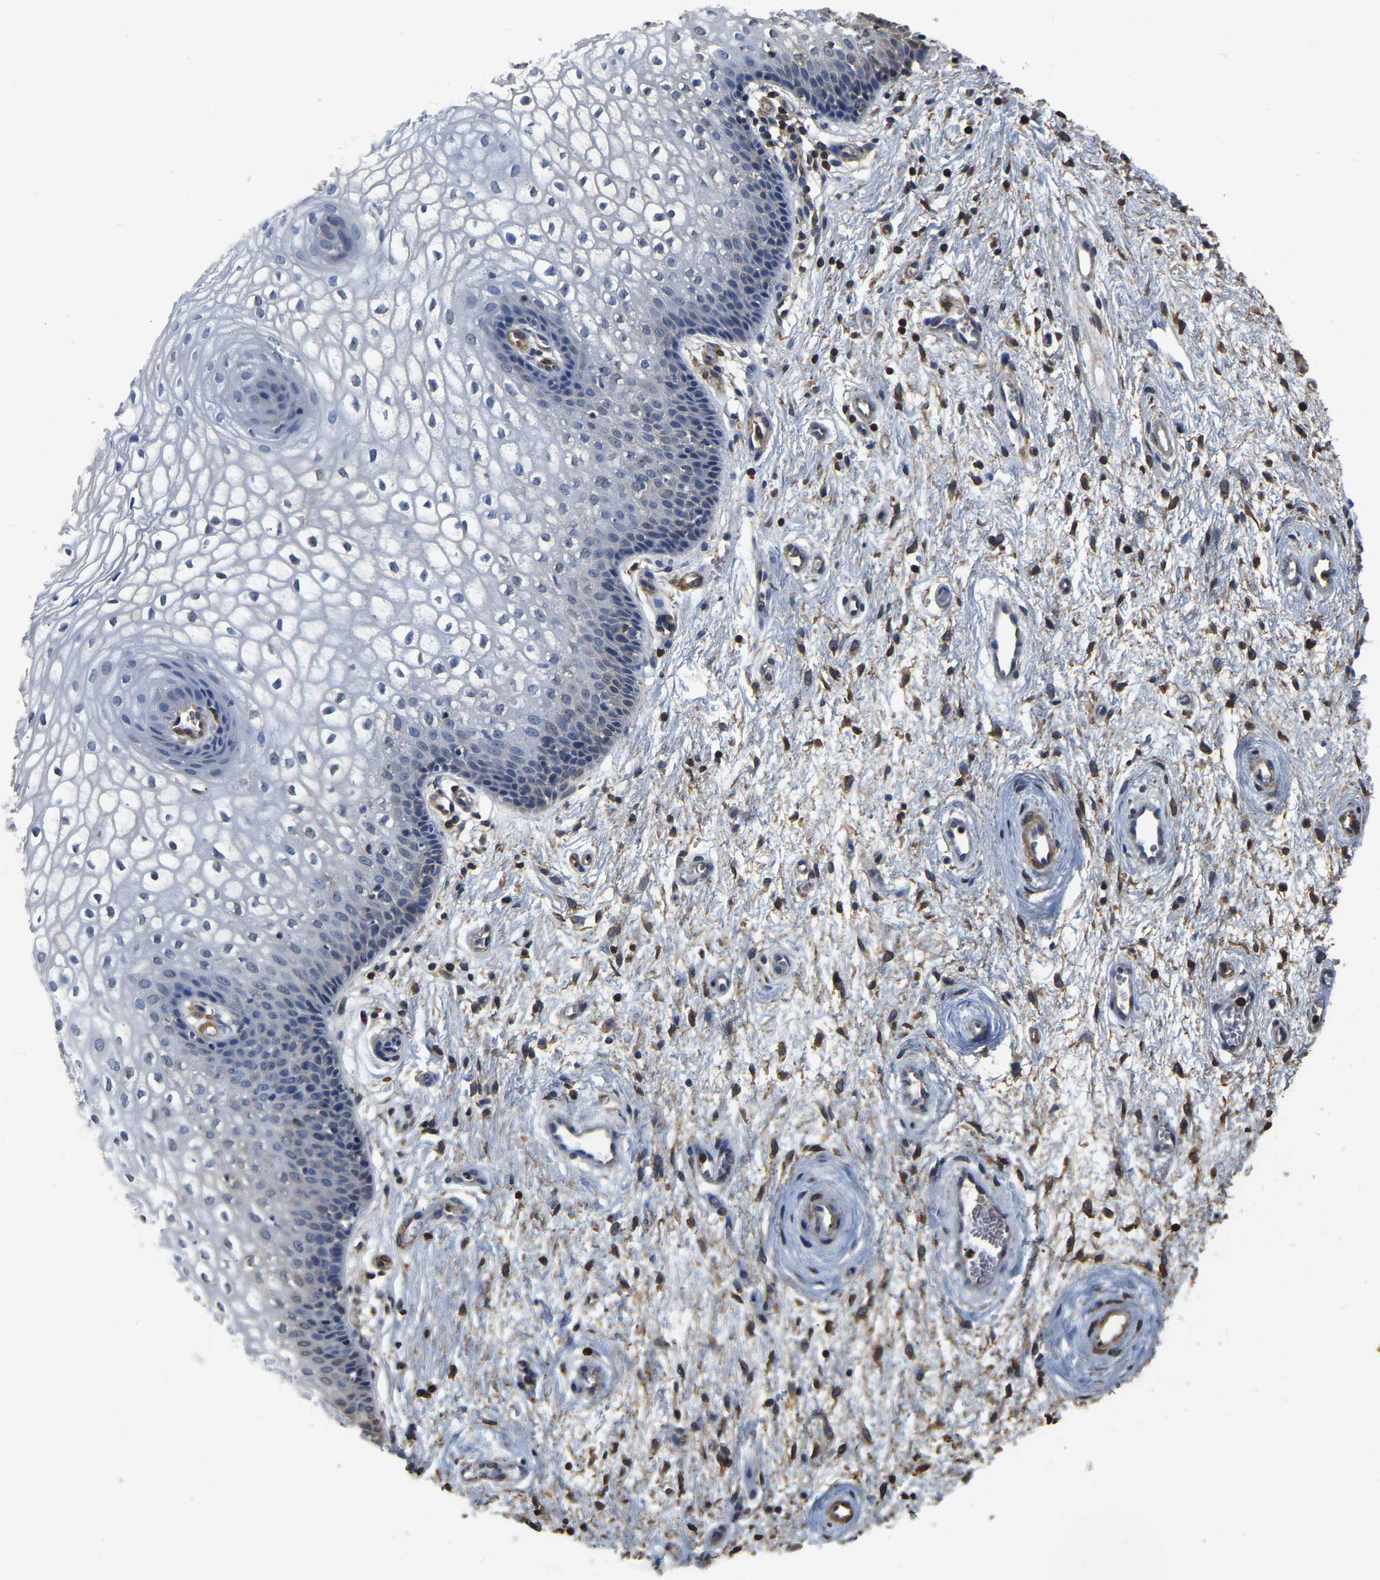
{"staining": {"intensity": "negative", "quantity": "none", "location": "none"}, "tissue": "vagina", "cell_type": "Squamous epithelial cells", "image_type": "normal", "snomed": [{"axis": "morphology", "description": "Normal tissue, NOS"}, {"axis": "topography", "description": "Vagina"}], "caption": "Human vagina stained for a protein using immunohistochemistry exhibits no staining in squamous epithelial cells.", "gene": "LDHB", "patient": {"sex": "female", "age": 34}}